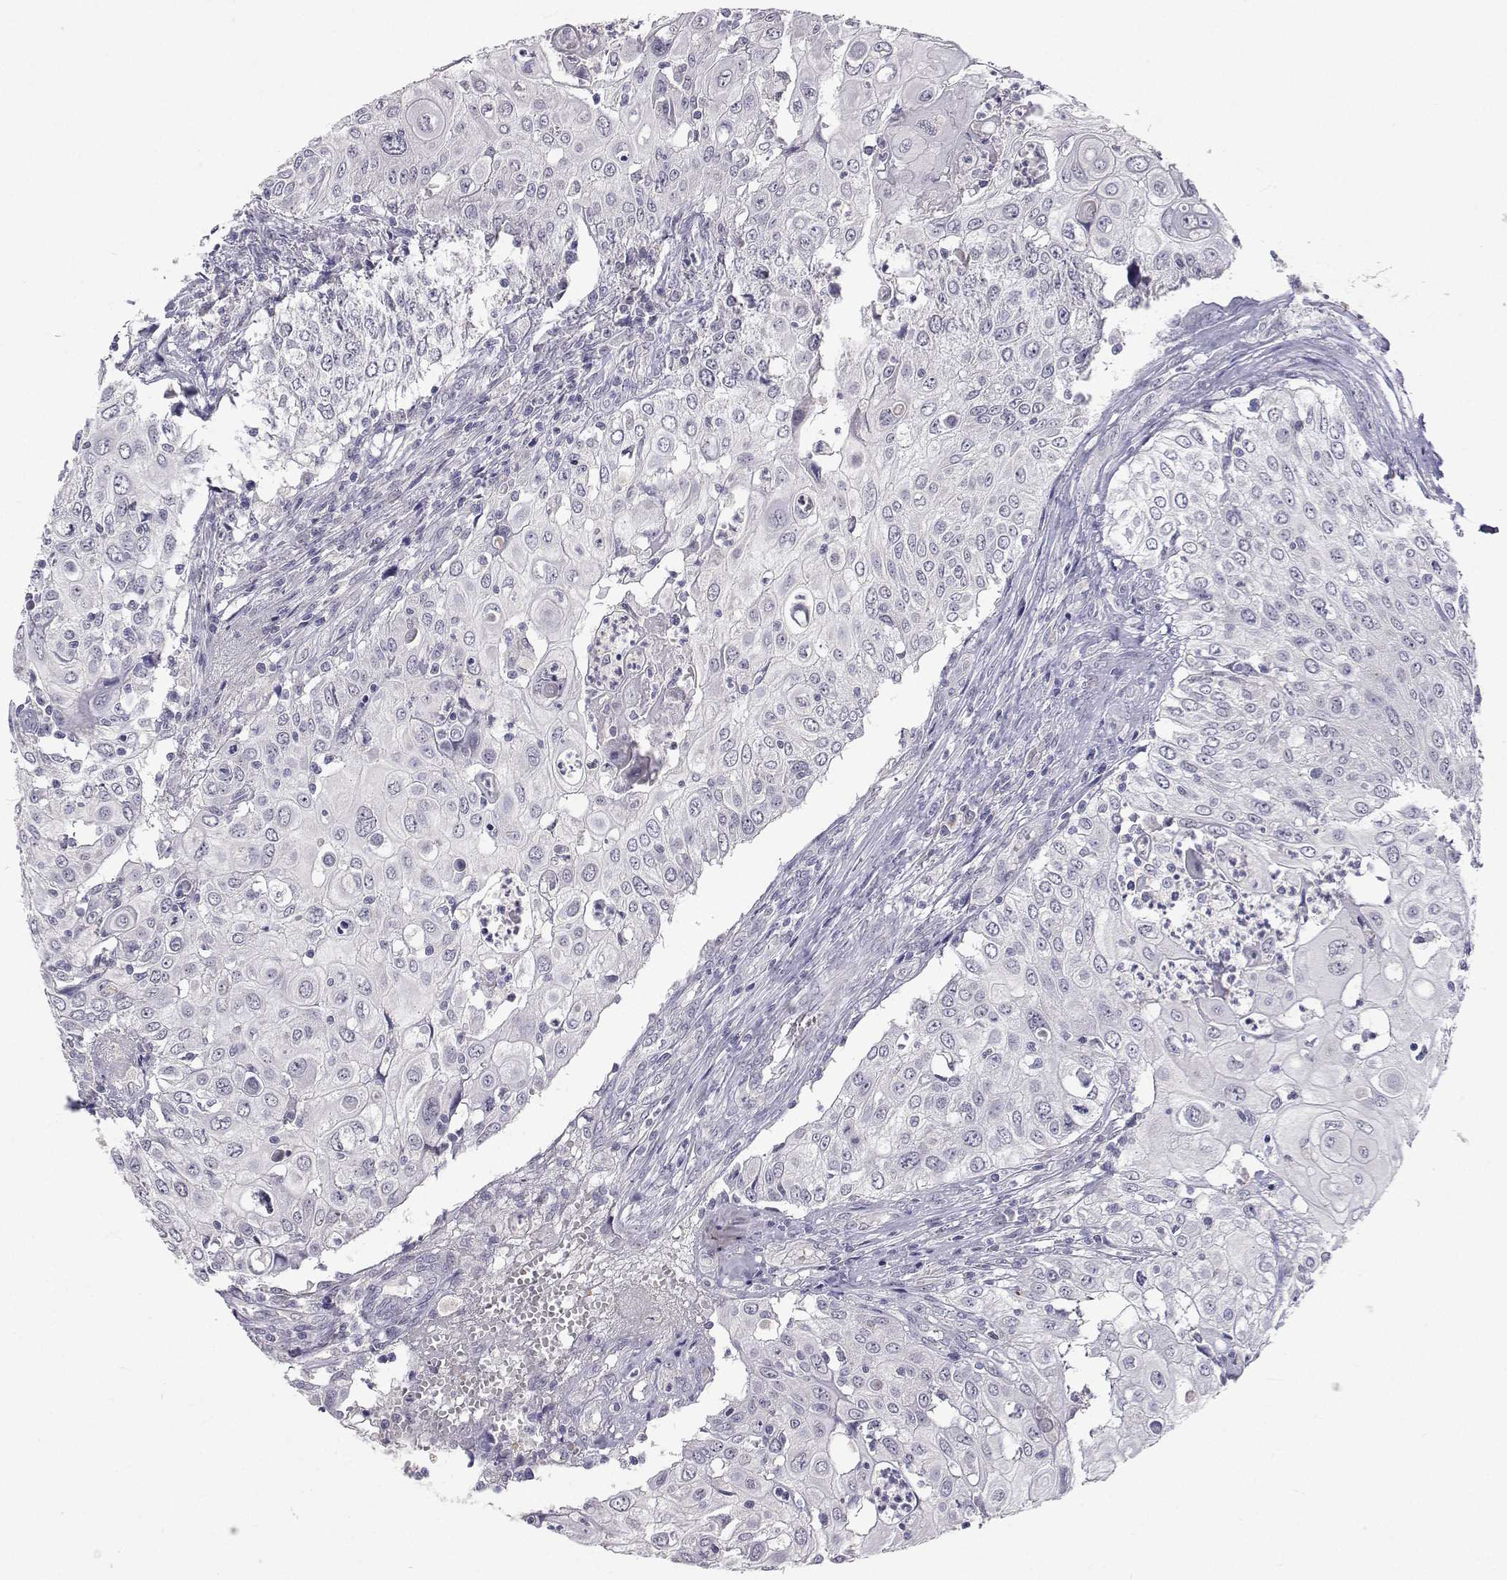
{"staining": {"intensity": "negative", "quantity": "none", "location": "none"}, "tissue": "urothelial cancer", "cell_type": "Tumor cells", "image_type": "cancer", "snomed": [{"axis": "morphology", "description": "Urothelial carcinoma, High grade"}, {"axis": "topography", "description": "Urinary bladder"}], "caption": "A histopathology image of urothelial cancer stained for a protein shows no brown staining in tumor cells. (DAB (3,3'-diaminobenzidine) IHC with hematoxylin counter stain).", "gene": "SLC6A3", "patient": {"sex": "female", "age": 79}}